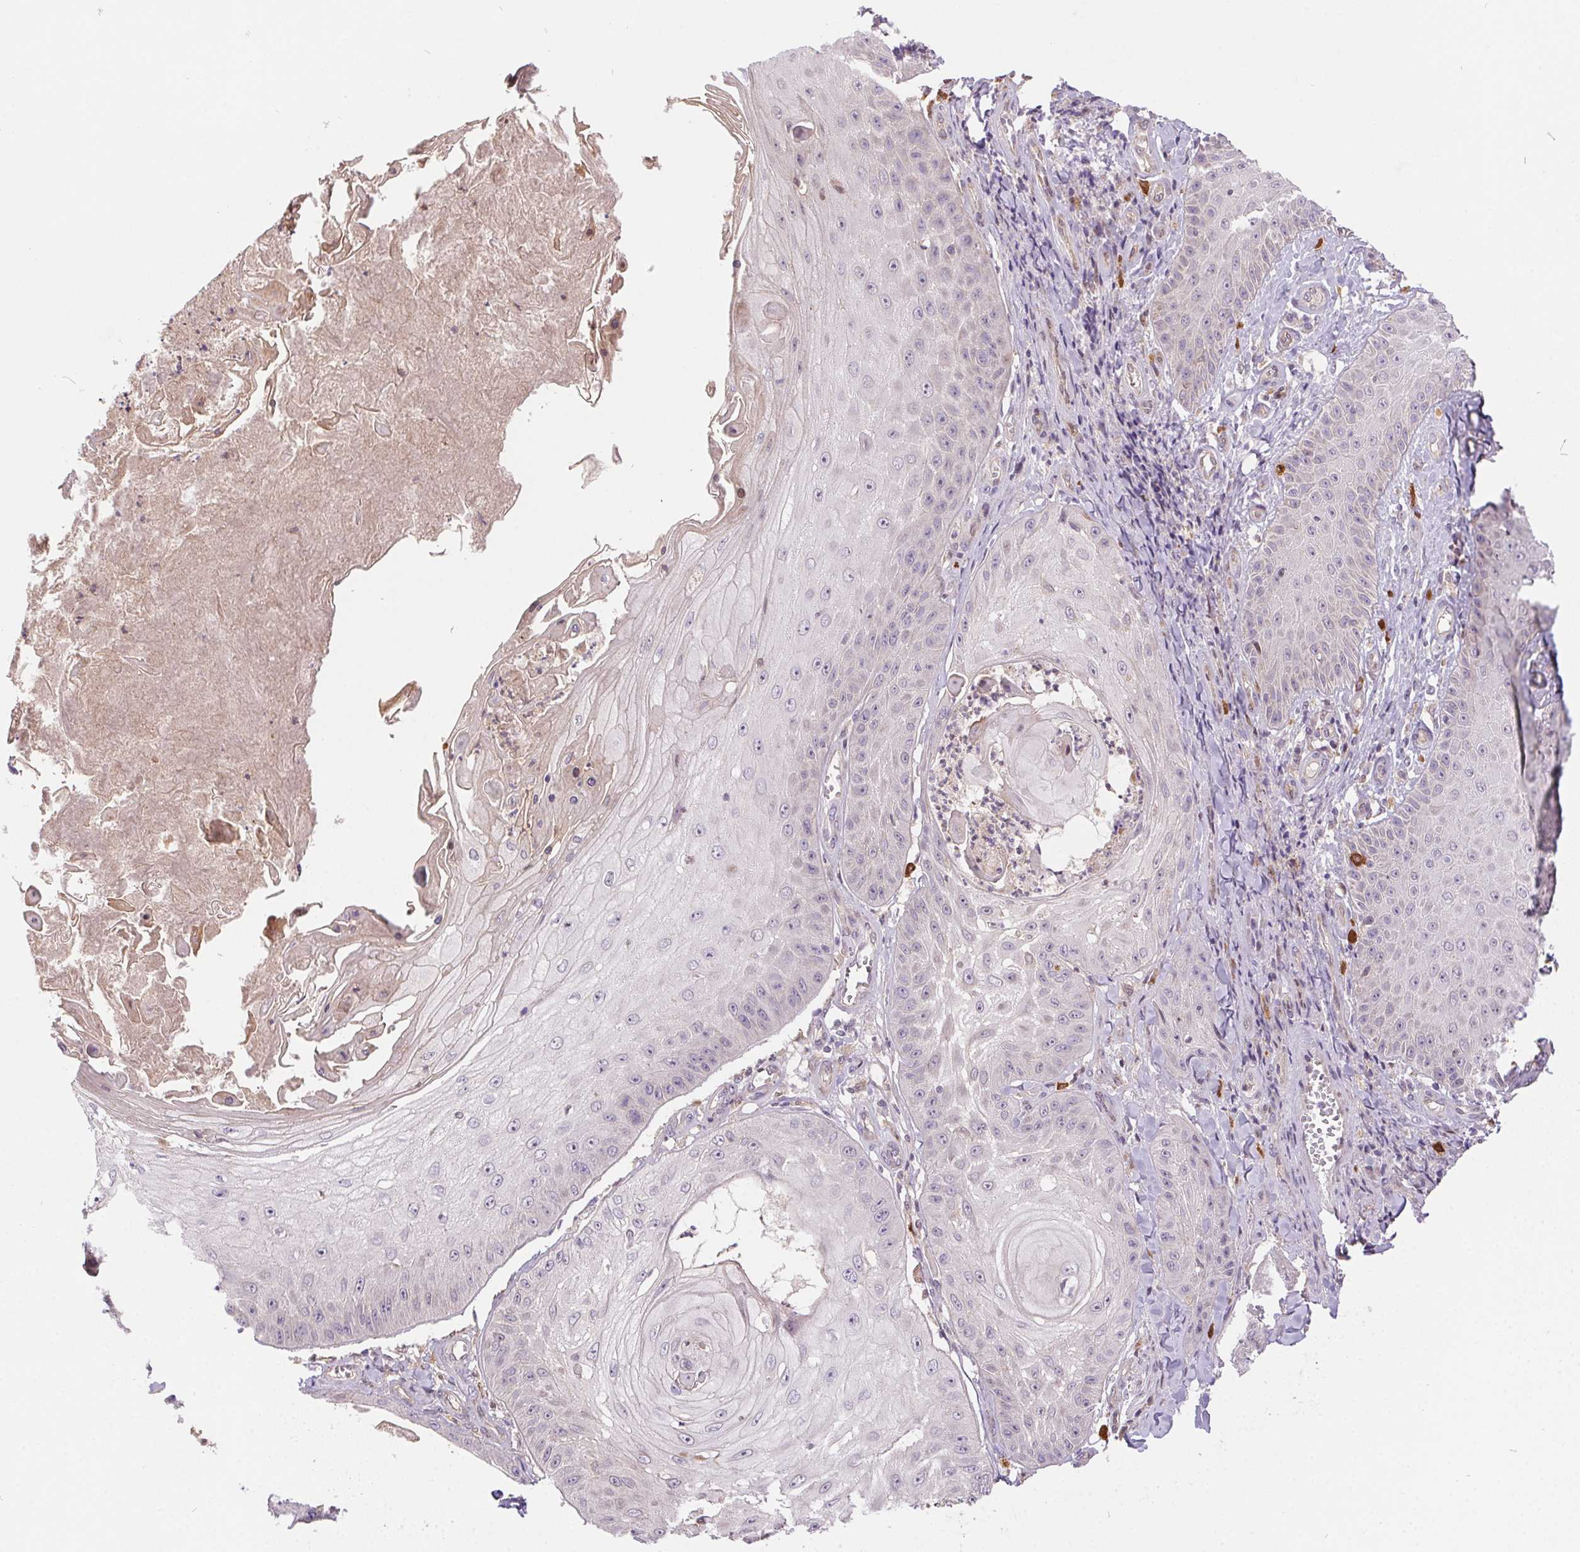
{"staining": {"intensity": "negative", "quantity": "none", "location": "none"}, "tissue": "skin cancer", "cell_type": "Tumor cells", "image_type": "cancer", "snomed": [{"axis": "morphology", "description": "Squamous cell carcinoma, NOS"}, {"axis": "topography", "description": "Skin"}], "caption": "Immunohistochemistry photomicrograph of neoplastic tissue: skin squamous cell carcinoma stained with DAB (3,3'-diaminobenzidine) reveals no significant protein staining in tumor cells.", "gene": "NUDT16", "patient": {"sex": "male", "age": 70}}